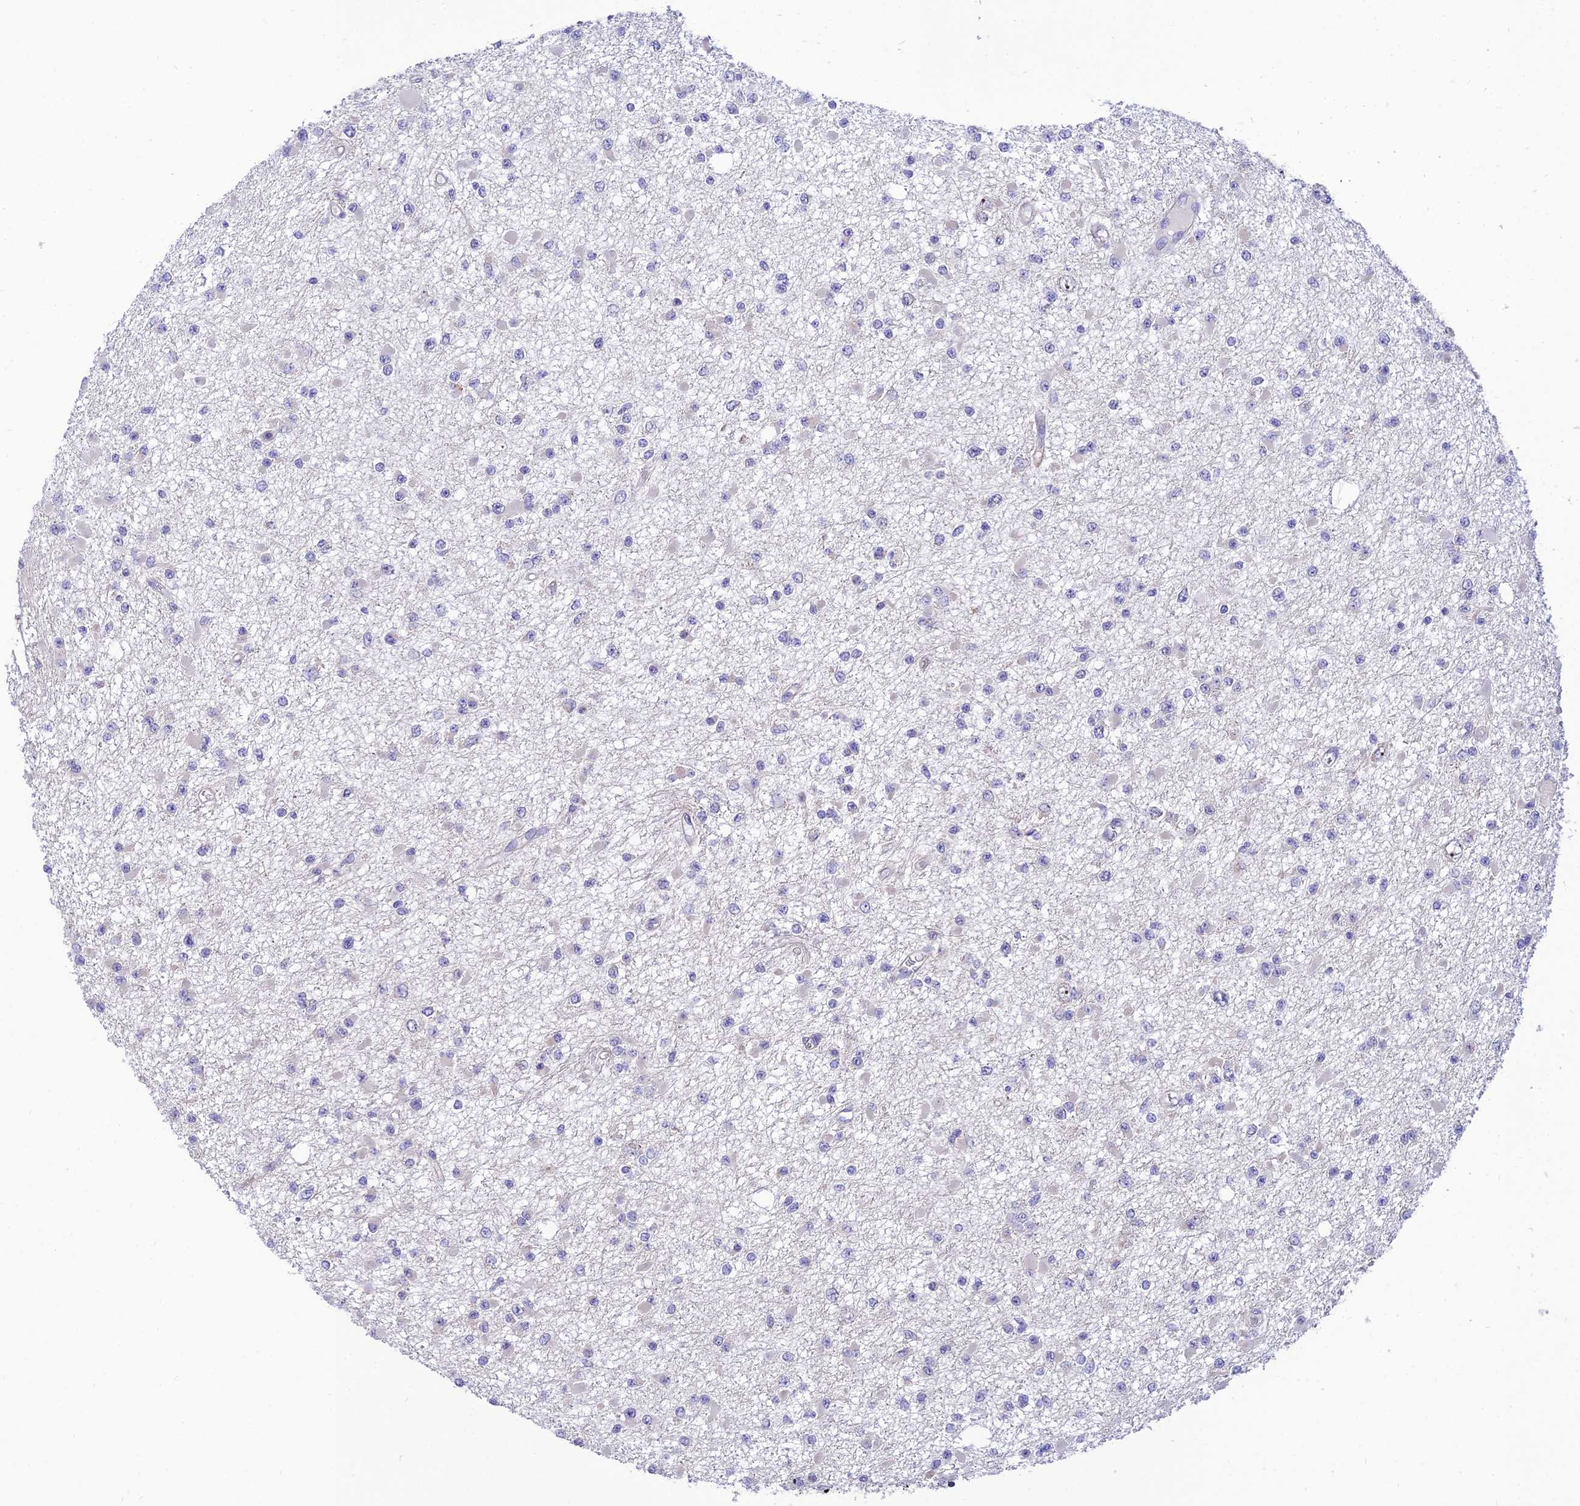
{"staining": {"intensity": "negative", "quantity": "none", "location": "none"}, "tissue": "glioma", "cell_type": "Tumor cells", "image_type": "cancer", "snomed": [{"axis": "morphology", "description": "Glioma, malignant, Low grade"}, {"axis": "topography", "description": "Brain"}], "caption": "IHC photomicrograph of neoplastic tissue: human low-grade glioma (malignant) stained with DAB demonstrates no significant protein positivity in tumor cells.", "gene": "KBTBD7", "patient": {"sex": "female", "age": 22}}